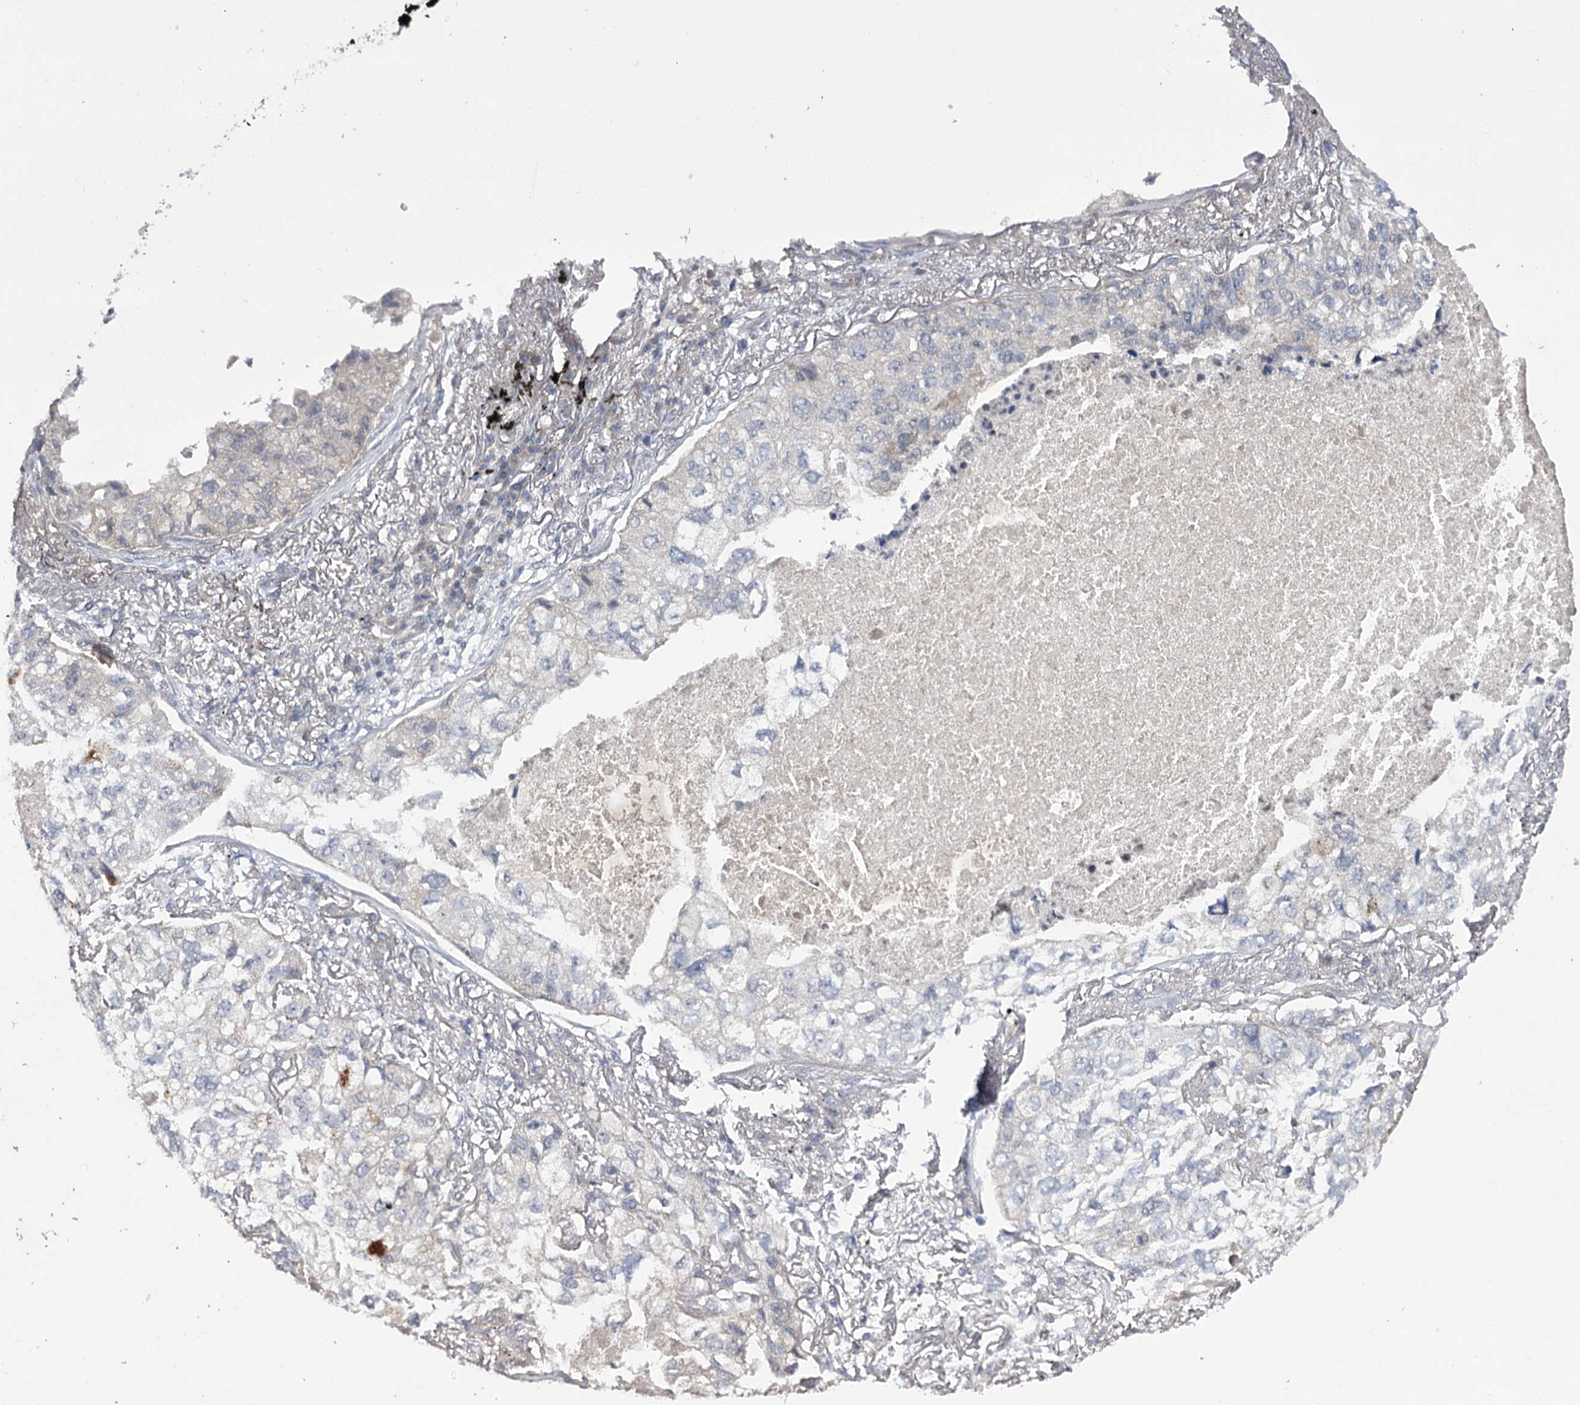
{"staining": {"intensity": "negative", "quantity": "none", "location": "none"}, "tissue": "lung cancer", "cell_type": "Tumor cells", "image_type": "cancer", "snomed": [{"axis": "morphology", "description": "Adenocarcinoma, NOS"}, {"axis": "topography", "description": "Lung"}], "caption": "A high-resolution micrograph shows immunohistochemistry (IHC) staining of adenocarcinoma (lung), which shows no significant staining in tumor cells.", "gene": "BCR", "patient": {"sex": "male", "age": 65}}